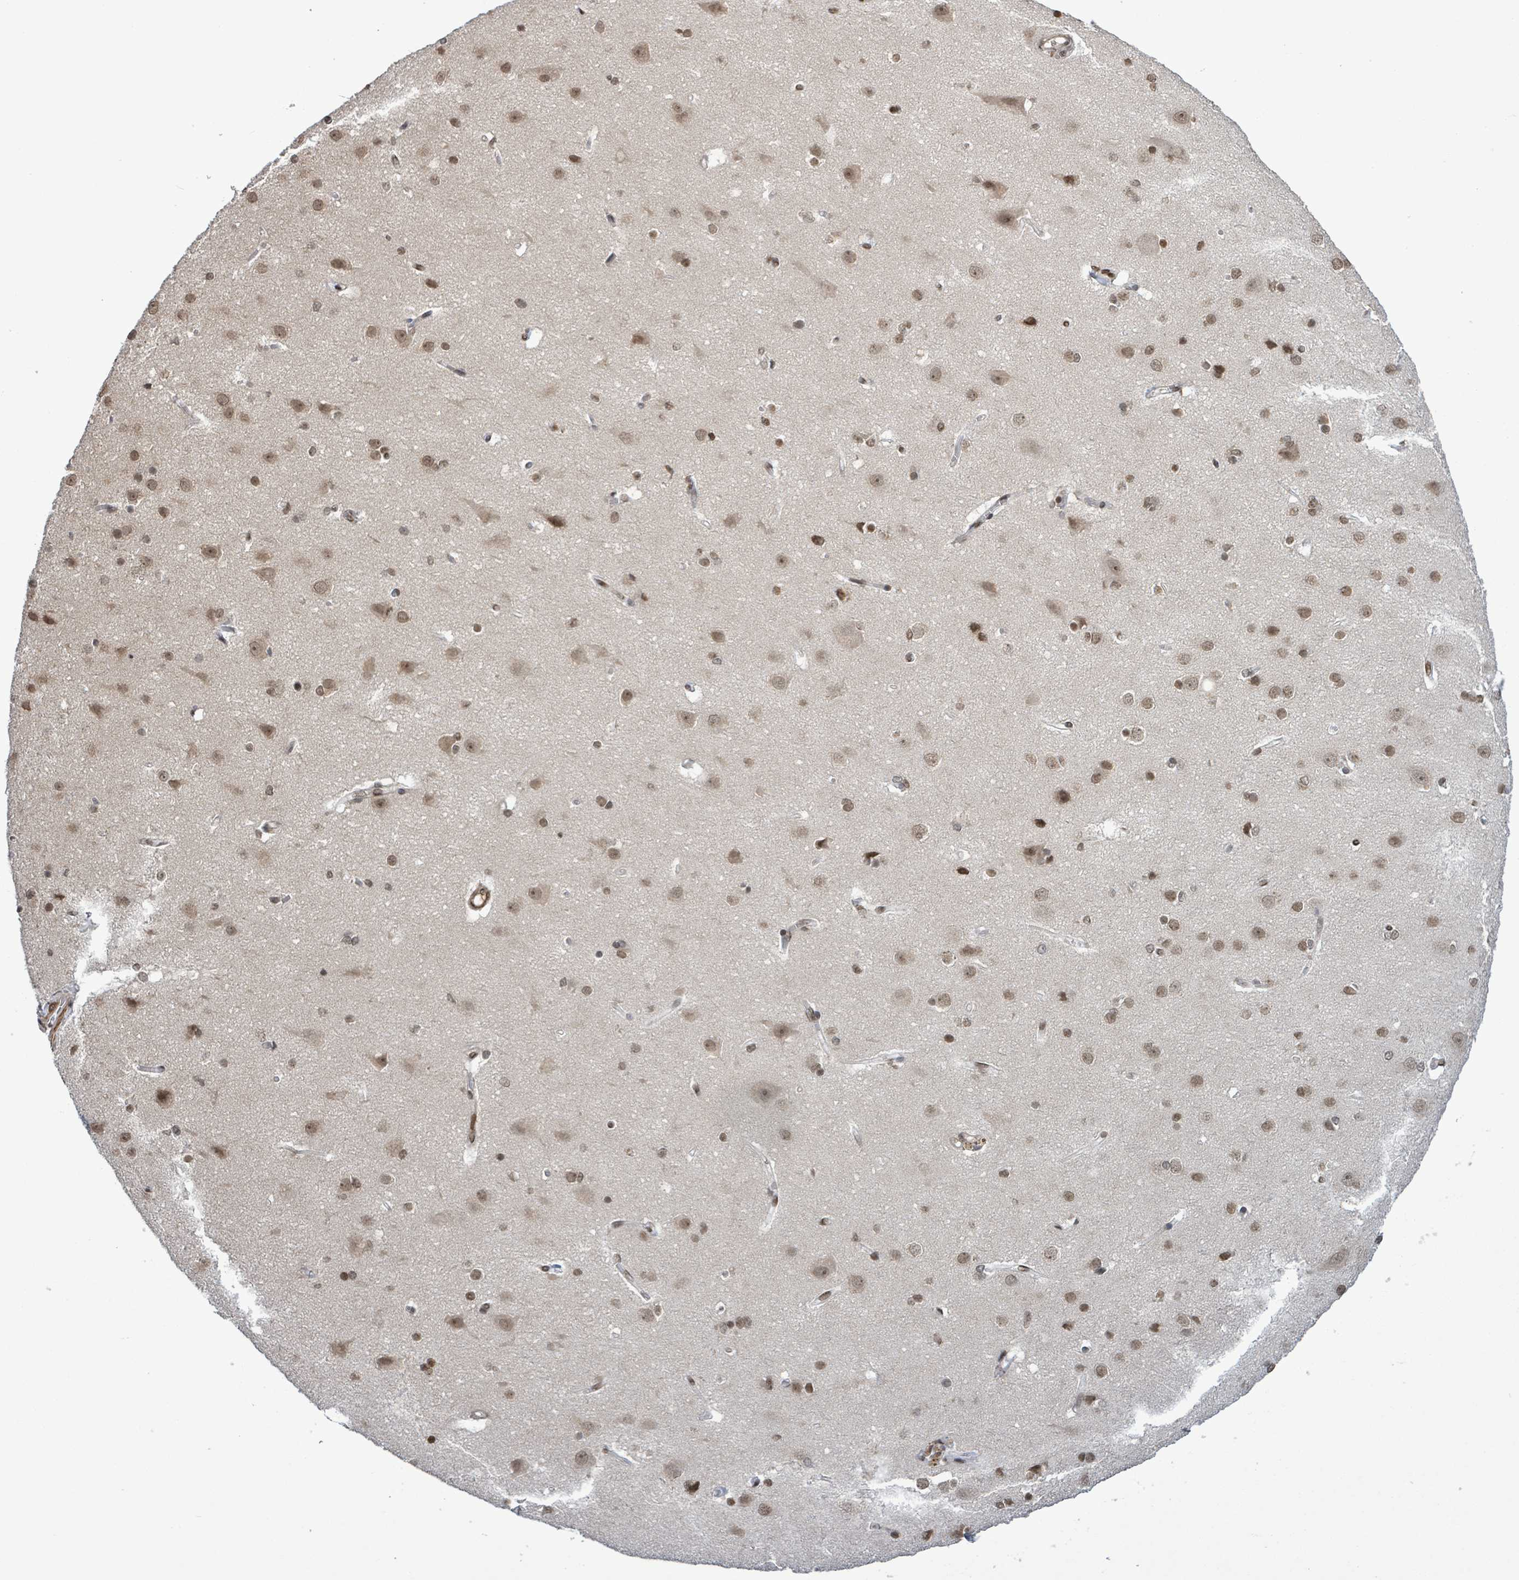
{"staining": {"intensity": "negative", "quantity": "none", "location": "none"}, "tissue": "cerebral cortex", "cell_type": "Endothelial cells", "image_type": "normal", "snomed": [{"axis": "morphology", "description": "Normal tissue, NOS"}, {"axis": "topography", "description": "Cerebral cortex"}], "caption": "Photomicrograph shows no protein expression in endothelial cells of benign cerebral cortex. (Brightfield microscopy of DAB immunohistochemistry at high magnification).", "gene": "AMMECR1", "patient": {"sex": "male", "age": 37}}